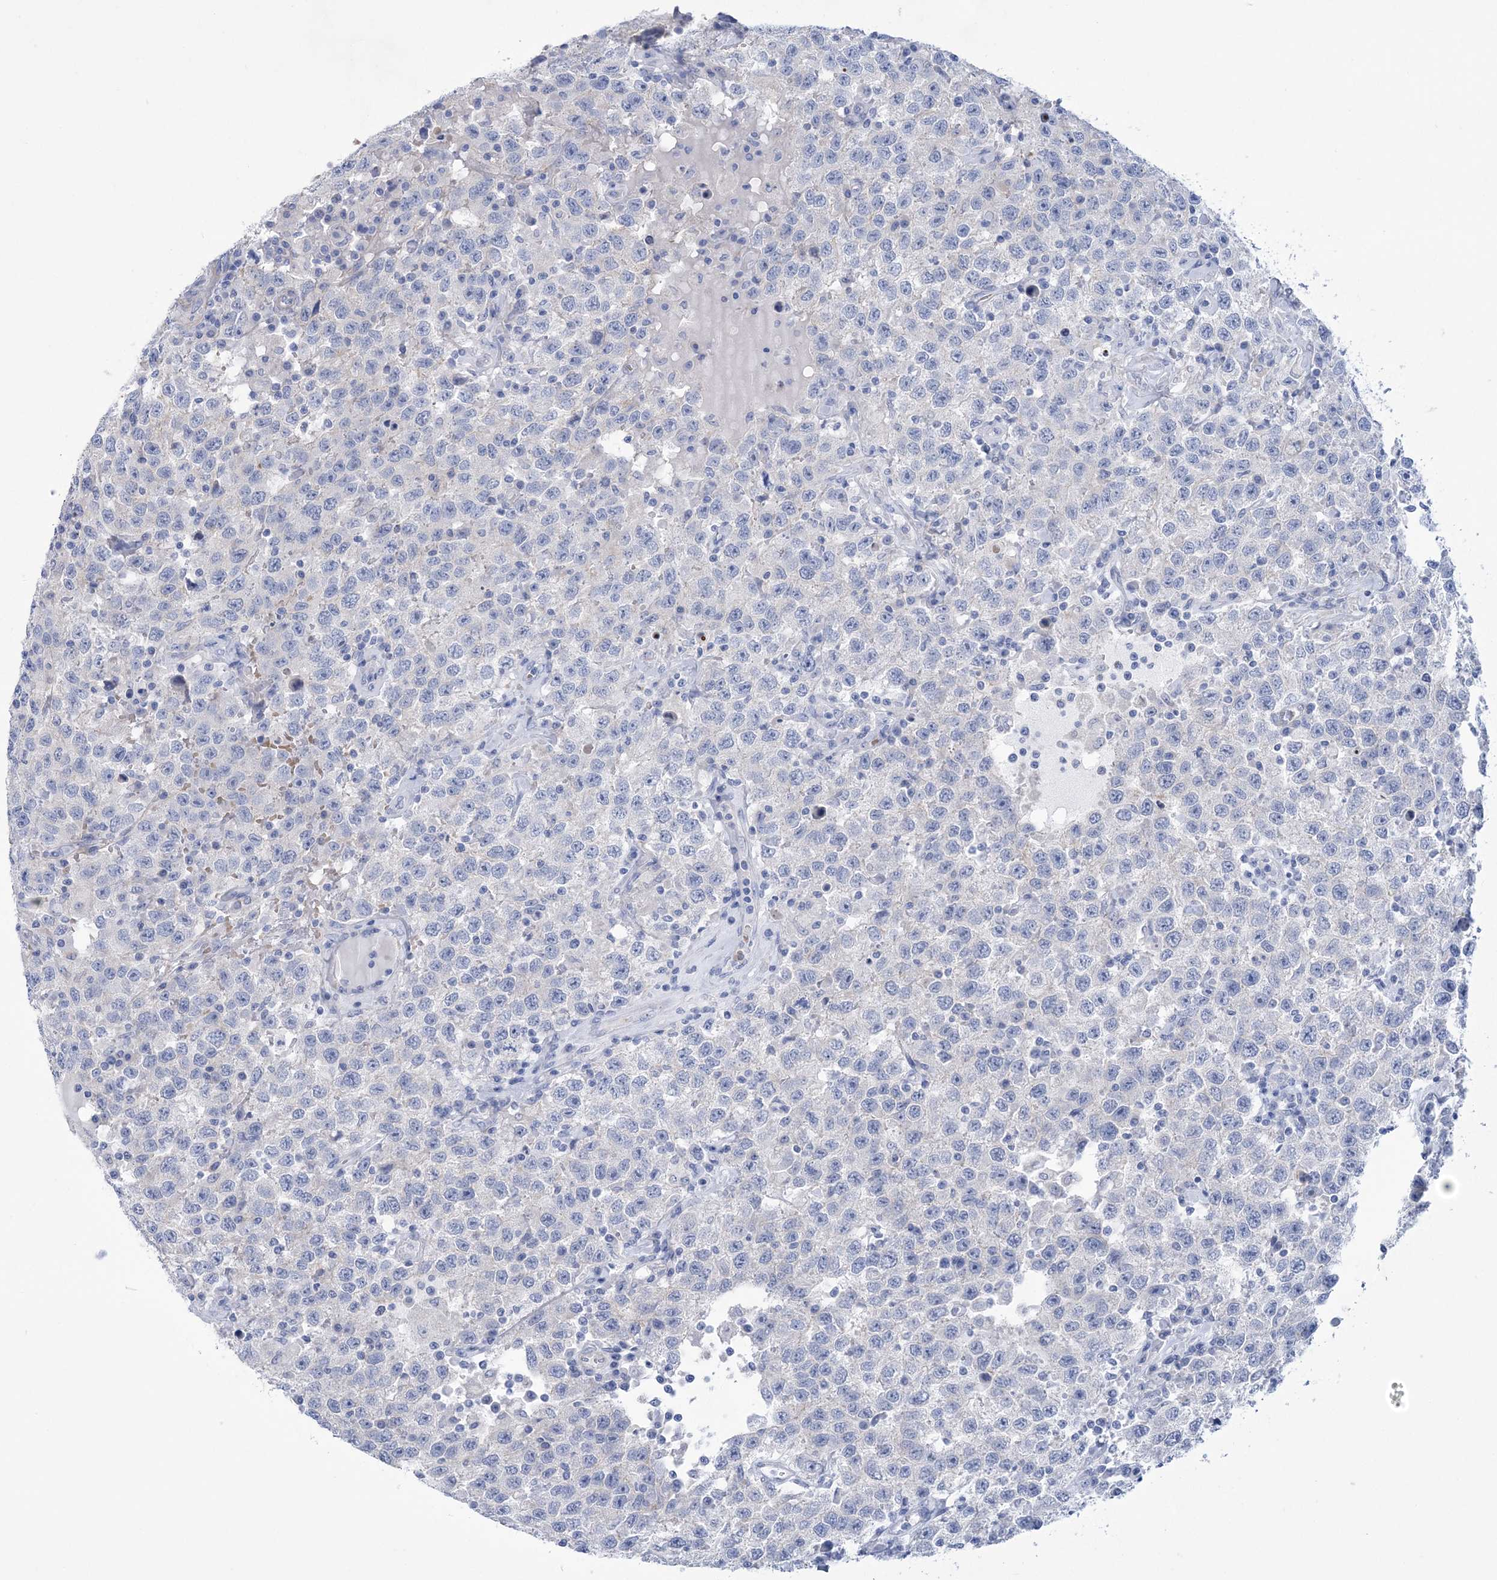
{"staining": {"intensity": "negative", "quantity": "none", "location": "none"}, "tissue": "testis cancer", "cell_type": "Tumor cells", "image_type": "cancer", "snomed": [{"axis": "morphology", "description": "Seminoma, NOS"}, {"axis": "topography", "description": "Testis"}], "caption": "This is an immunohistochemistry histopathology image of testis cancer. There is no staining in tumor cells.", "gene": "WDR74", "patient": {"sex": "male", "age": 41}}